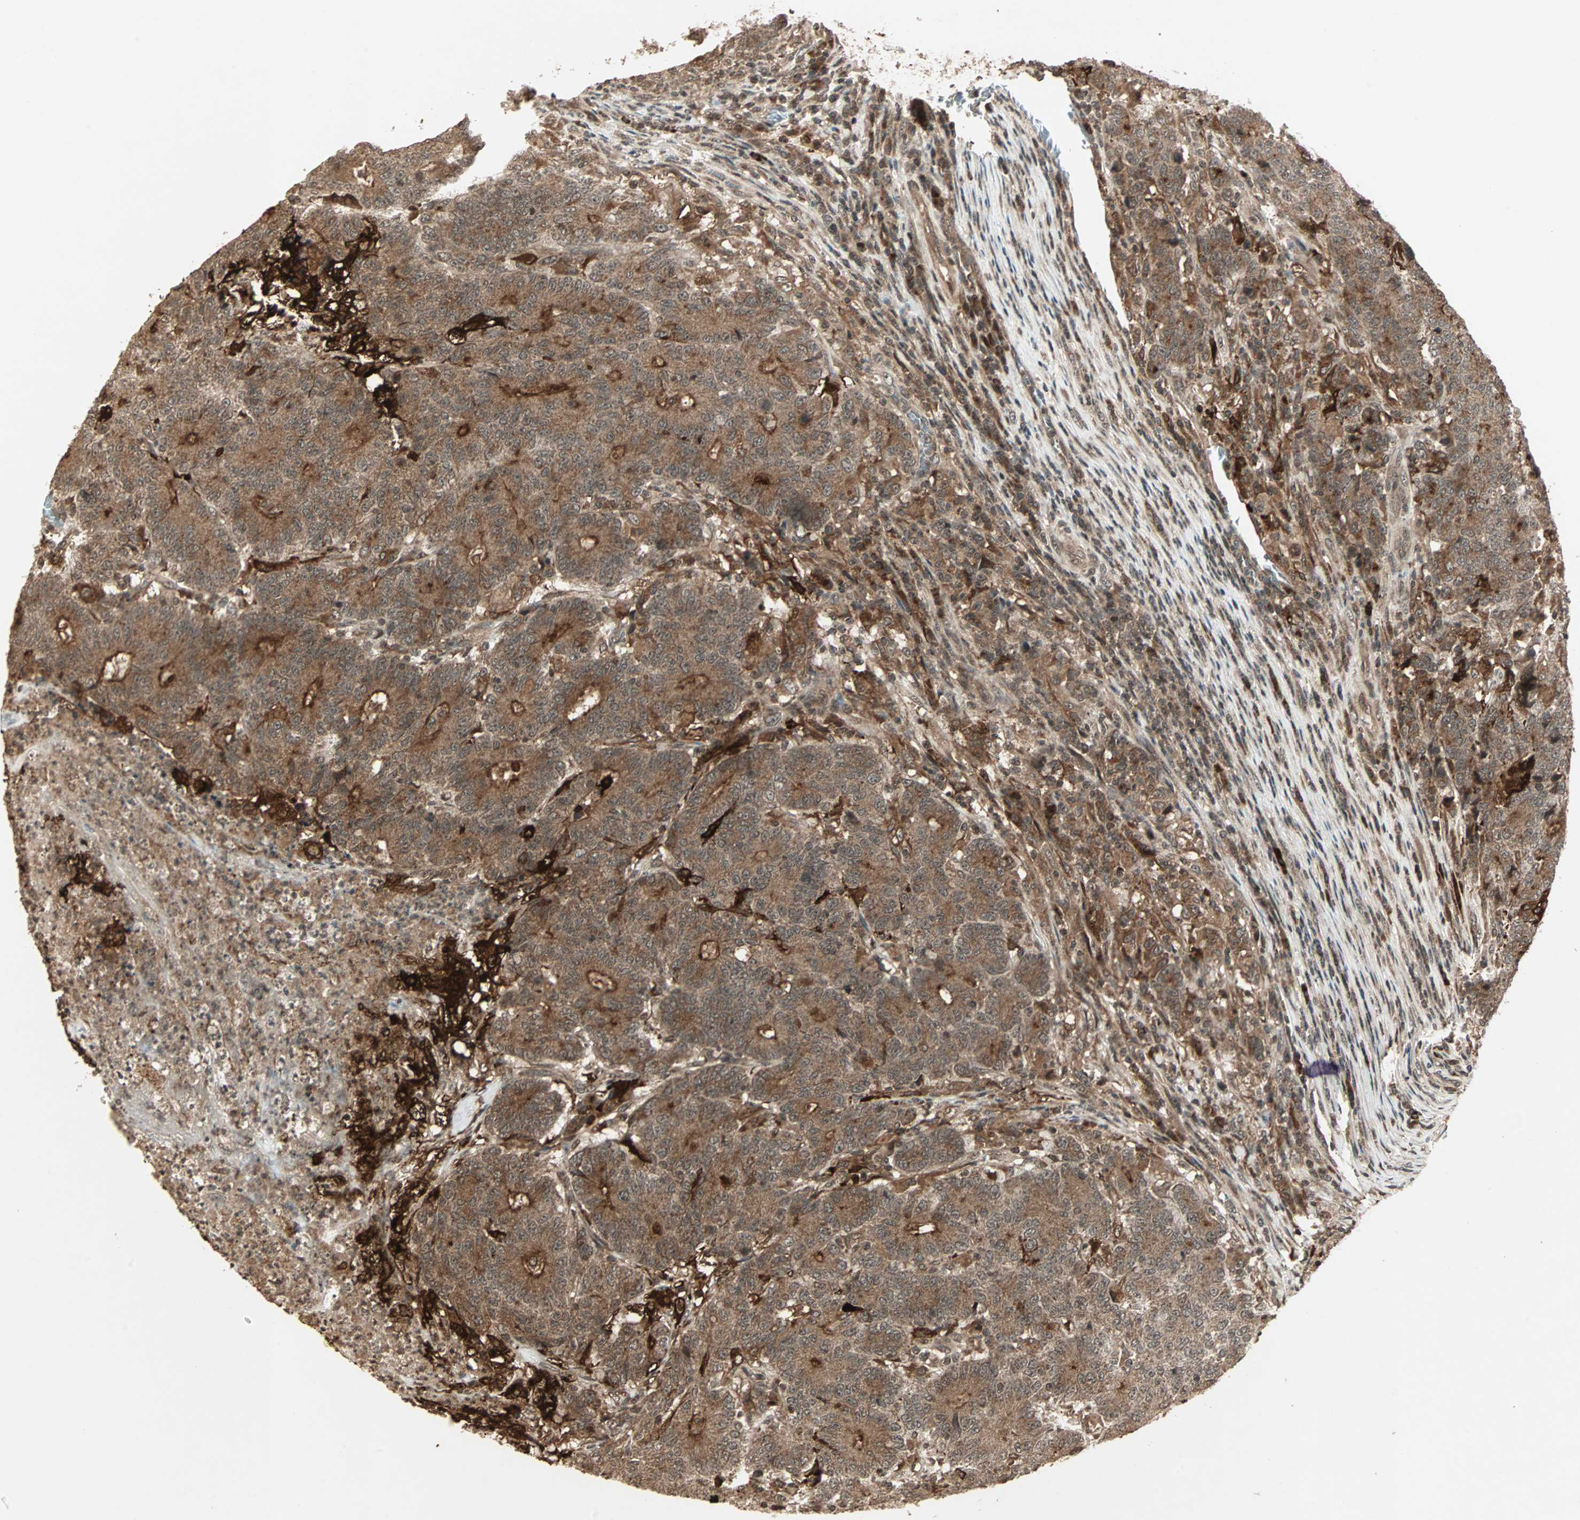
{"staining": {"intensity": "strong", "quantity": ">75%", "location": "cytoplasmic/membranous"}, "tissue": "colorectal cancer", "cell_type": "Tumor cells", "image_type": "cancer", "snomed": [{"axis": "morphology", "description": "Normal tissue, NOS"}, {"axis": "morphology", "description": "Adenocarcinoma, NOS"}, {"axis": "topography", "description": "Colon"}], "caption": "A brown stain shows strong cytoplasmic/membranous positivity of a protein in colorectal cancer tumor cells. (brown staining indicates protein expression, while blue staining denotes nuclei).", "gene": "RFFL", "patient": {"sex": "female", "age": 75}}